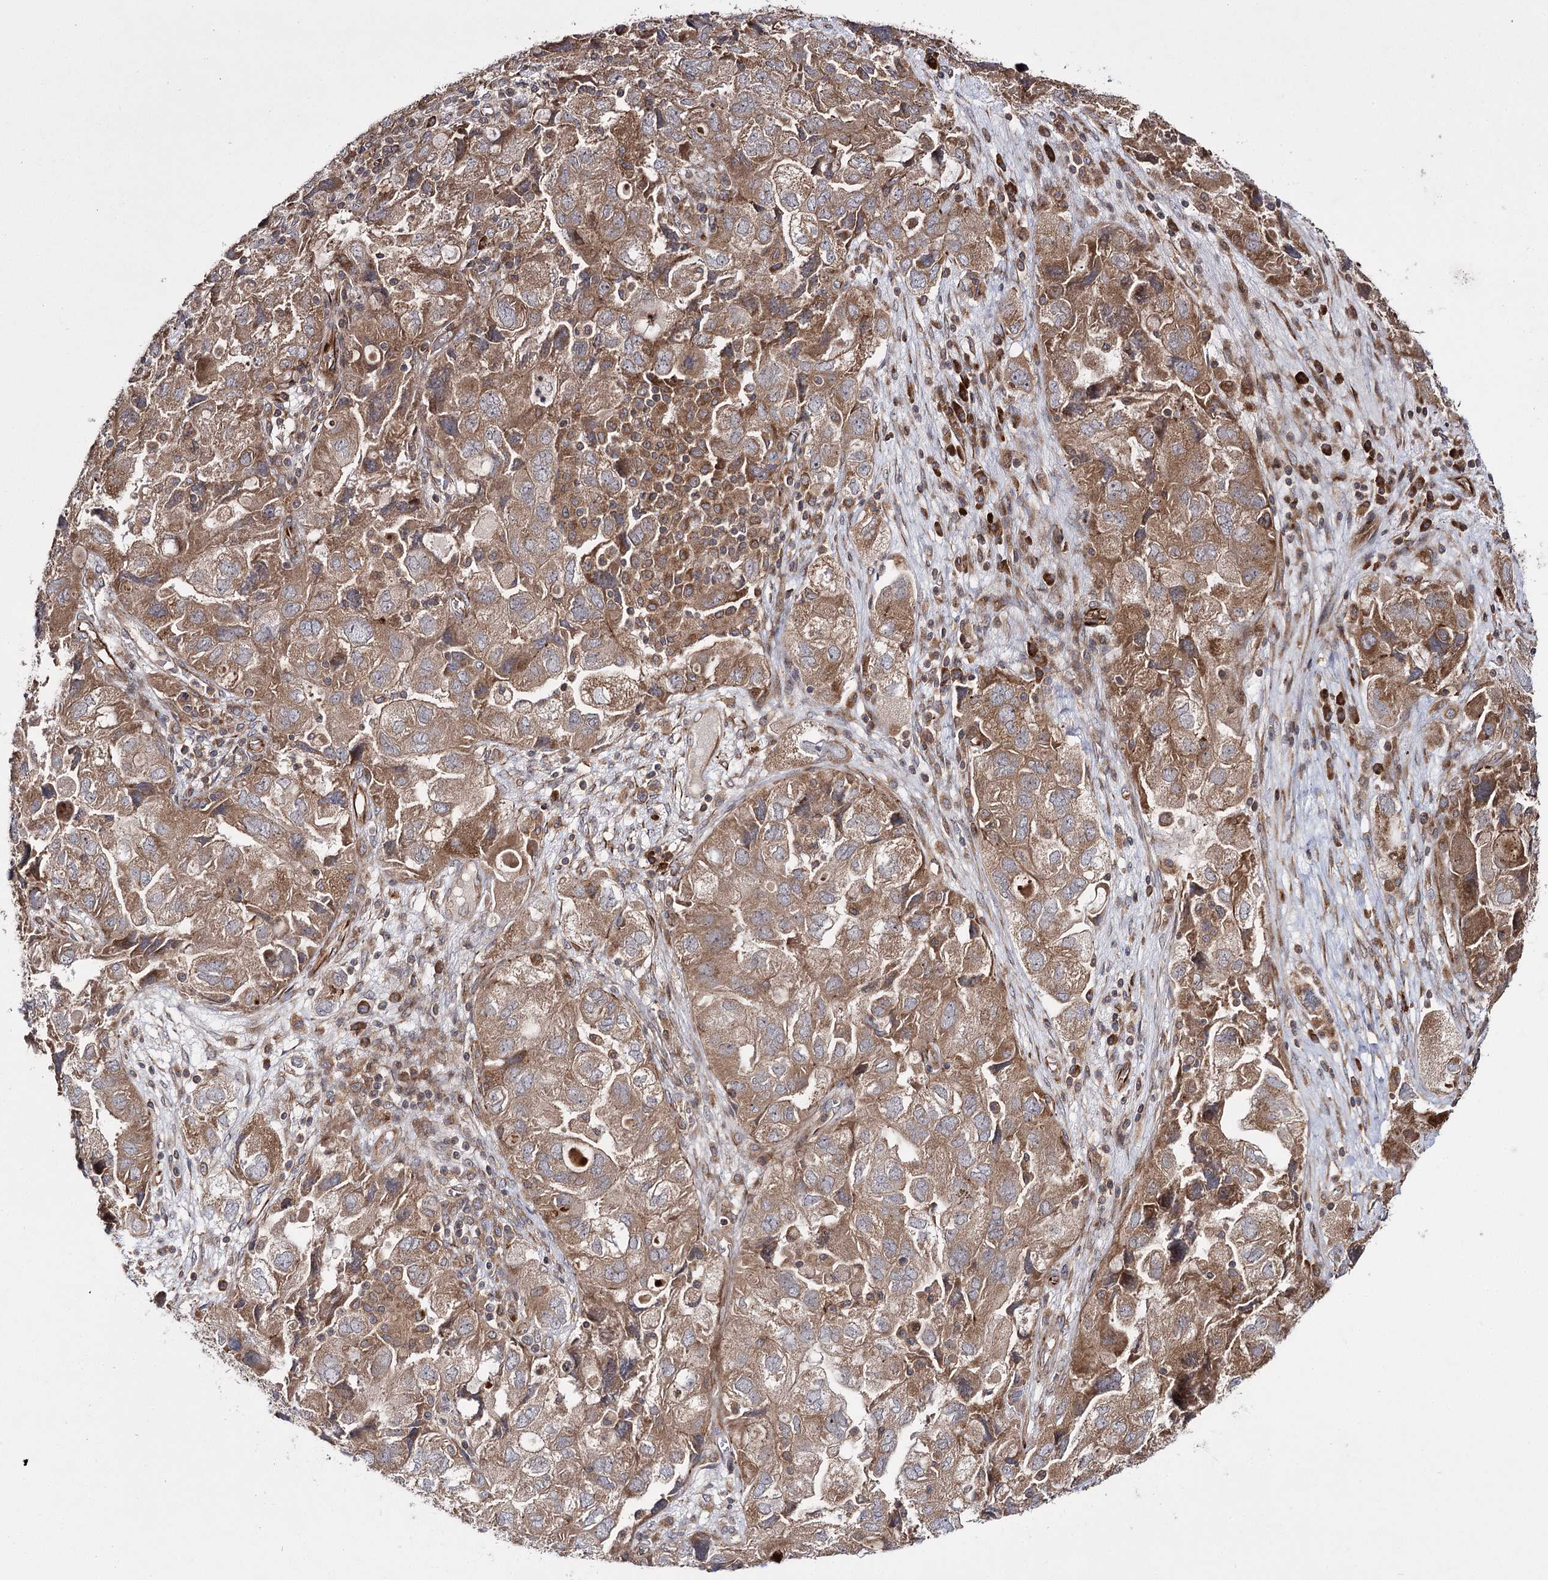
{"staining": {"intensity": "moderate", "quantity": ">75%", "location": "cytoplasmic/membranous"}, "tissue": "ovarian cancer", "cell_type": "Tumor cells", "image_type": "cancer", "snomed": [{"axis": "morphology", "description": "Carcinoma, NOS"}, {"axis": "morphology", "description": "Cystadenocarcinoma, serous, NOS"}, {"axis": "topography", "description": "Ovary"}], "caption": "Tumor cells reveal moderate cytoplasmic/membranous positivity in approximately >75% of cells in ovarian cancer.", "gene": "HECTD2", "patient": {"sex": "female", "age": 69}}